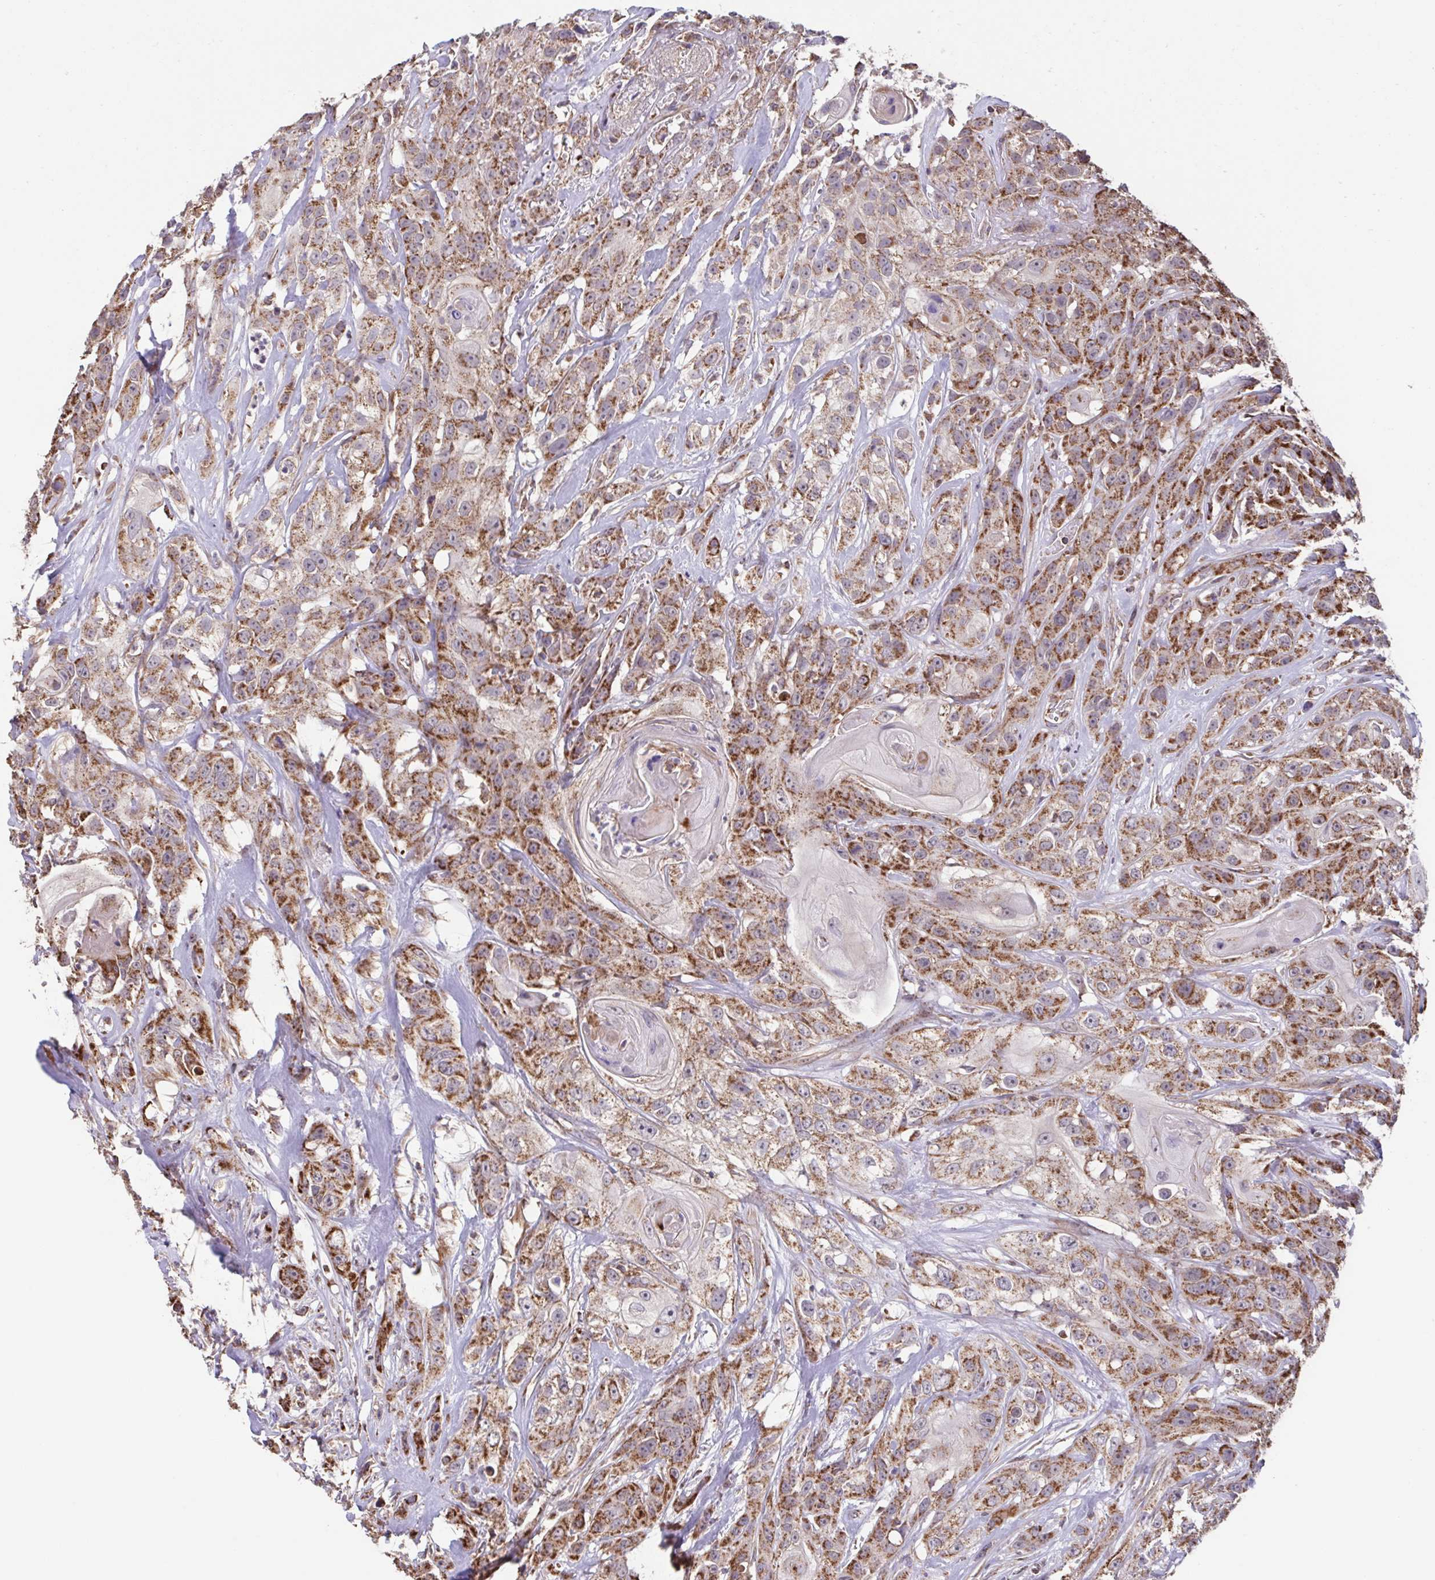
{"staining": {"intensity": "moderate", "quantity": ">75%", "location": "cytoplasmic/membranous"}, "tissue": "head and neck cancer", "cell_type": "Tumor cells", "image_type": "cancer", "snomed": [{"axis": "morphology", "description": "Squamous cell carcinoma, NOS"}, {"axis": "topography", "description": "Head-Neck"}], "caption": "Immunohistochemical staining of head and neck cancer demonstrates medium levels of moderate cytoplasmic/membranous protein positivity in about >75% of tumor cells.", "gene": "DIP2B", "patient": {"sex": "male", "age": 57}}